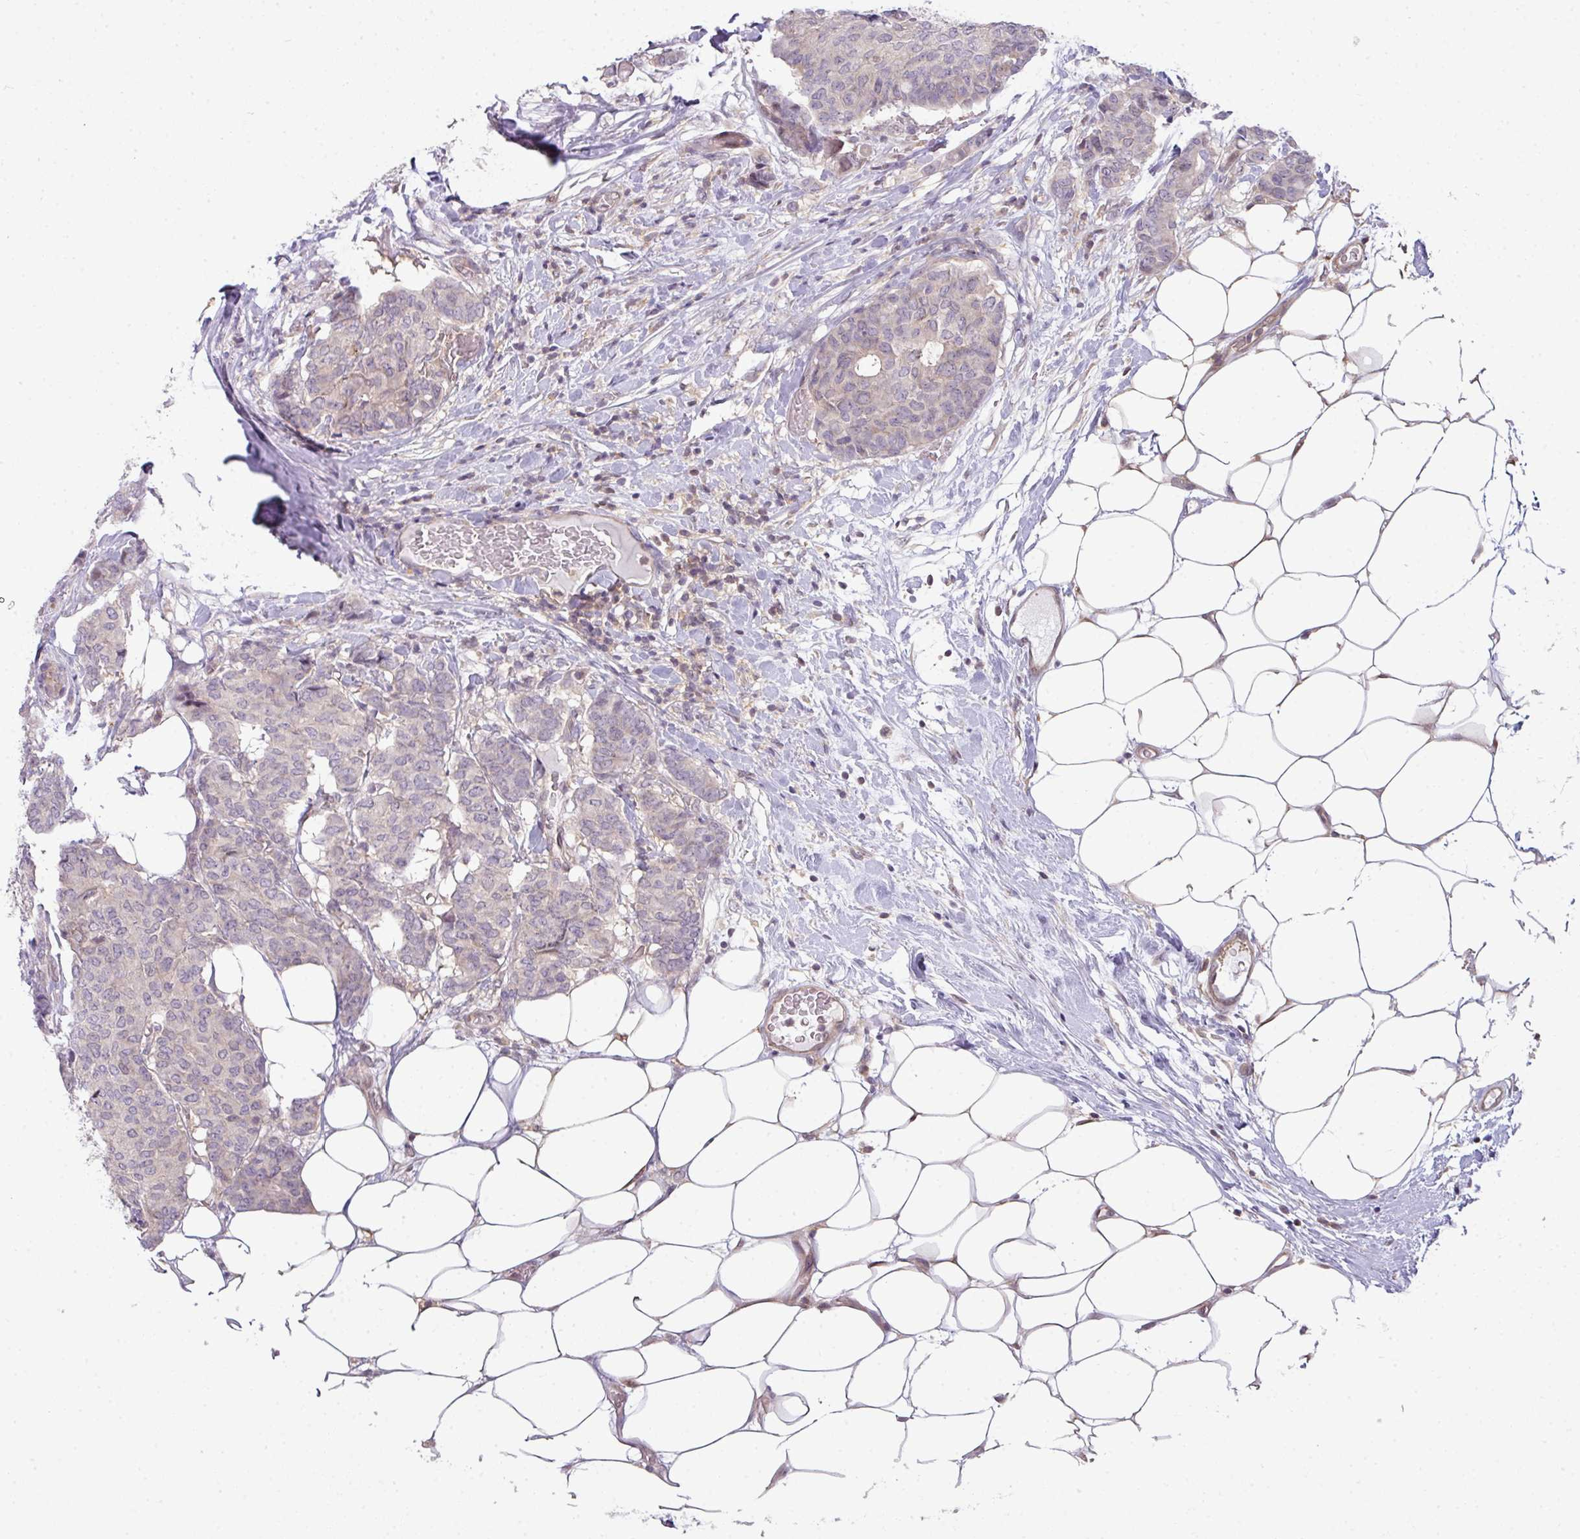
{"staining": {"intensity": "negative", "quantity": "none", "location": "none"}, "tissue": "breast cancer", "cell_type": "Tumor cells", "image_type": "cancer", "snomed": [{"axis": "morphology", "description": "Duct carcinoma"}, {"axis": "topography", "description": "Breast"}], "caption": "Immunohistochemical staining of breast infiltrating ductal carcinoma displays no significant expression in tumor cells.", "gene": "STAT5A", "patient": {"sex": "female", "age": 75}}